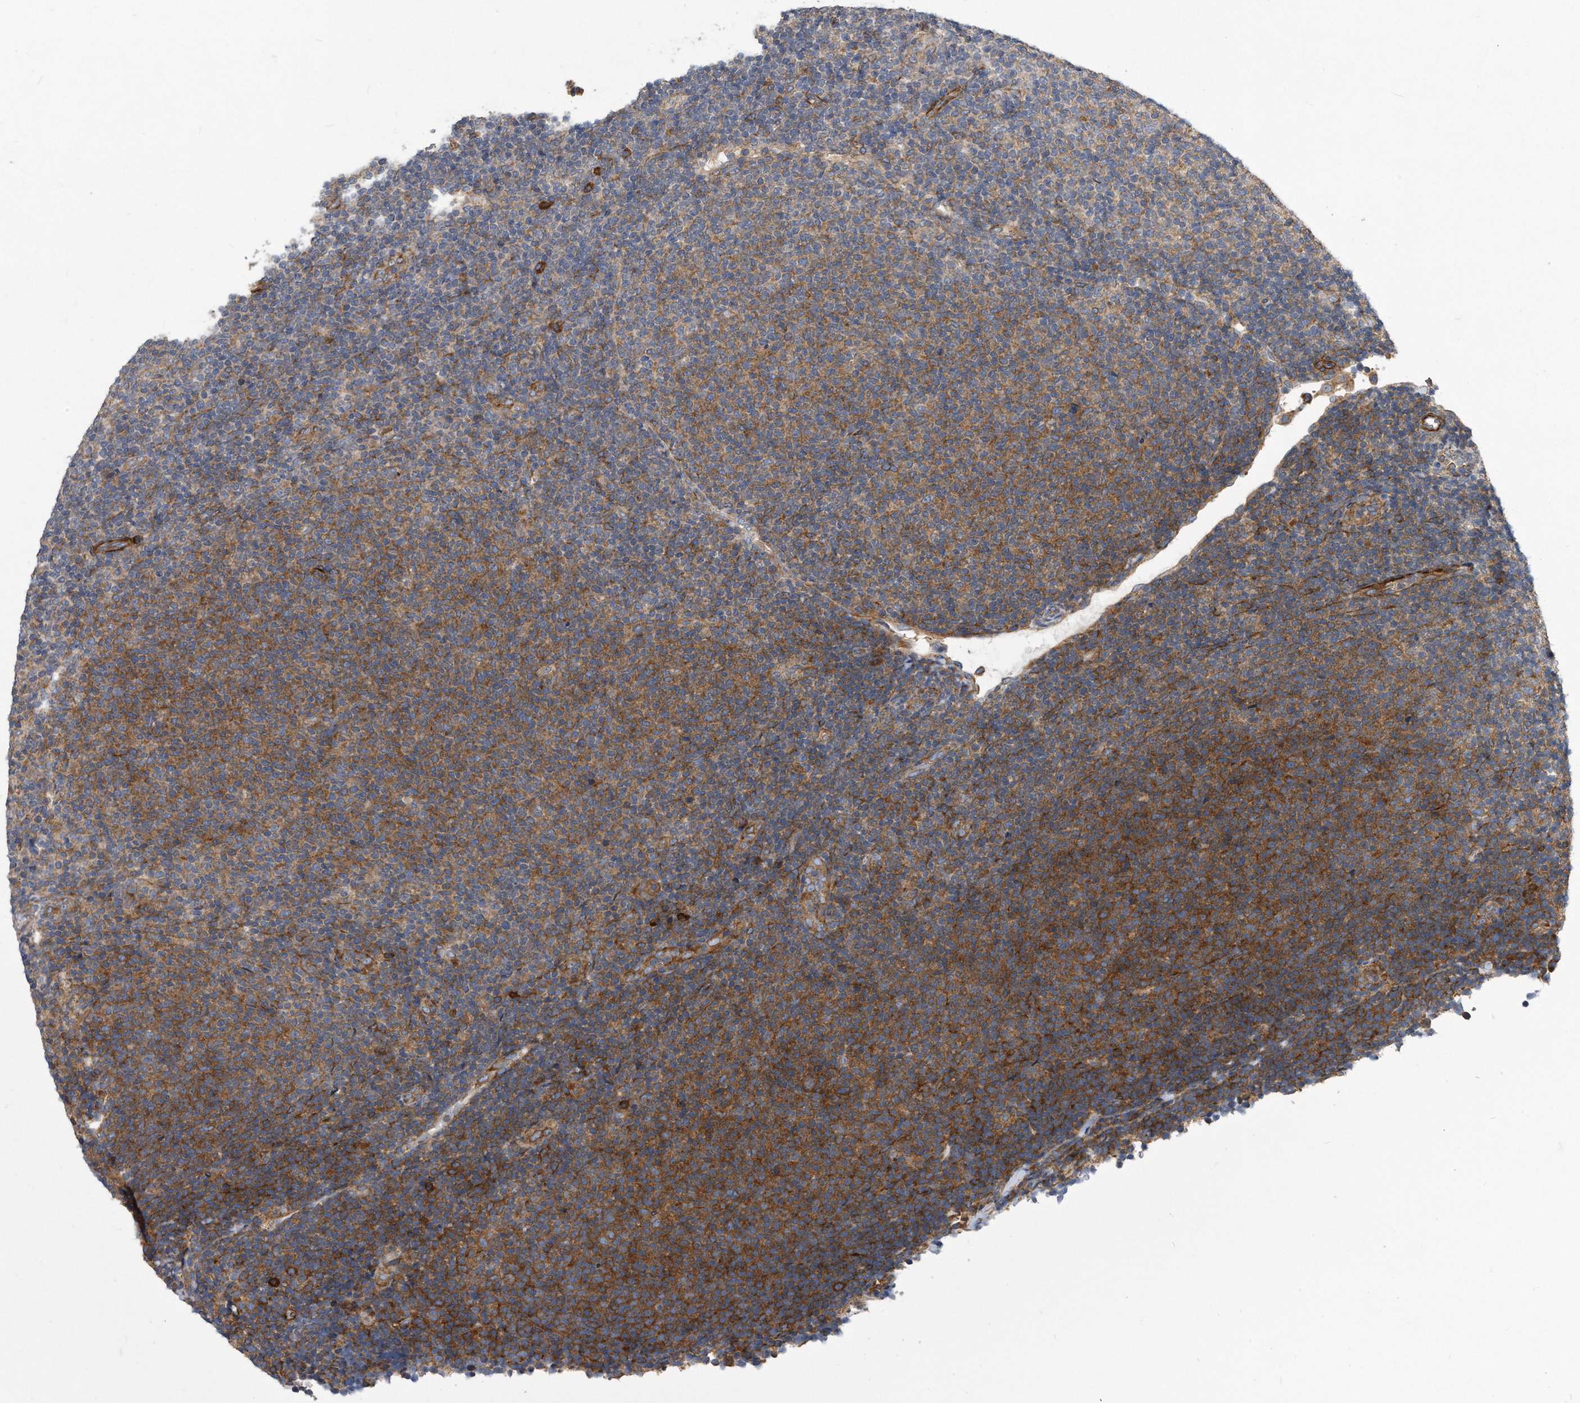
{"staining": {"intensity": "moderate", "quantity": ">75%", "location": "cytoplasmic/membranous"}, "tissue": "lymphoma", "cell_type": "Tumor cells", "image_type": "cancer", "snomed": [{"axis": "morphology", "description": "Malignant lymphoma, non-Hodgkin's type, Low grade"}, {"axis": "topography", "description": "Lymph node"}], "caption": "Low-grade malignant lymphoma, non-Hodgkin's type stained with a brown dye displays moderate cytoplasmic/membranous positive staining in about >75% of tumor cells.", "gene": "EIF2B4", "patient": {"sex": "male", "age": 66}}